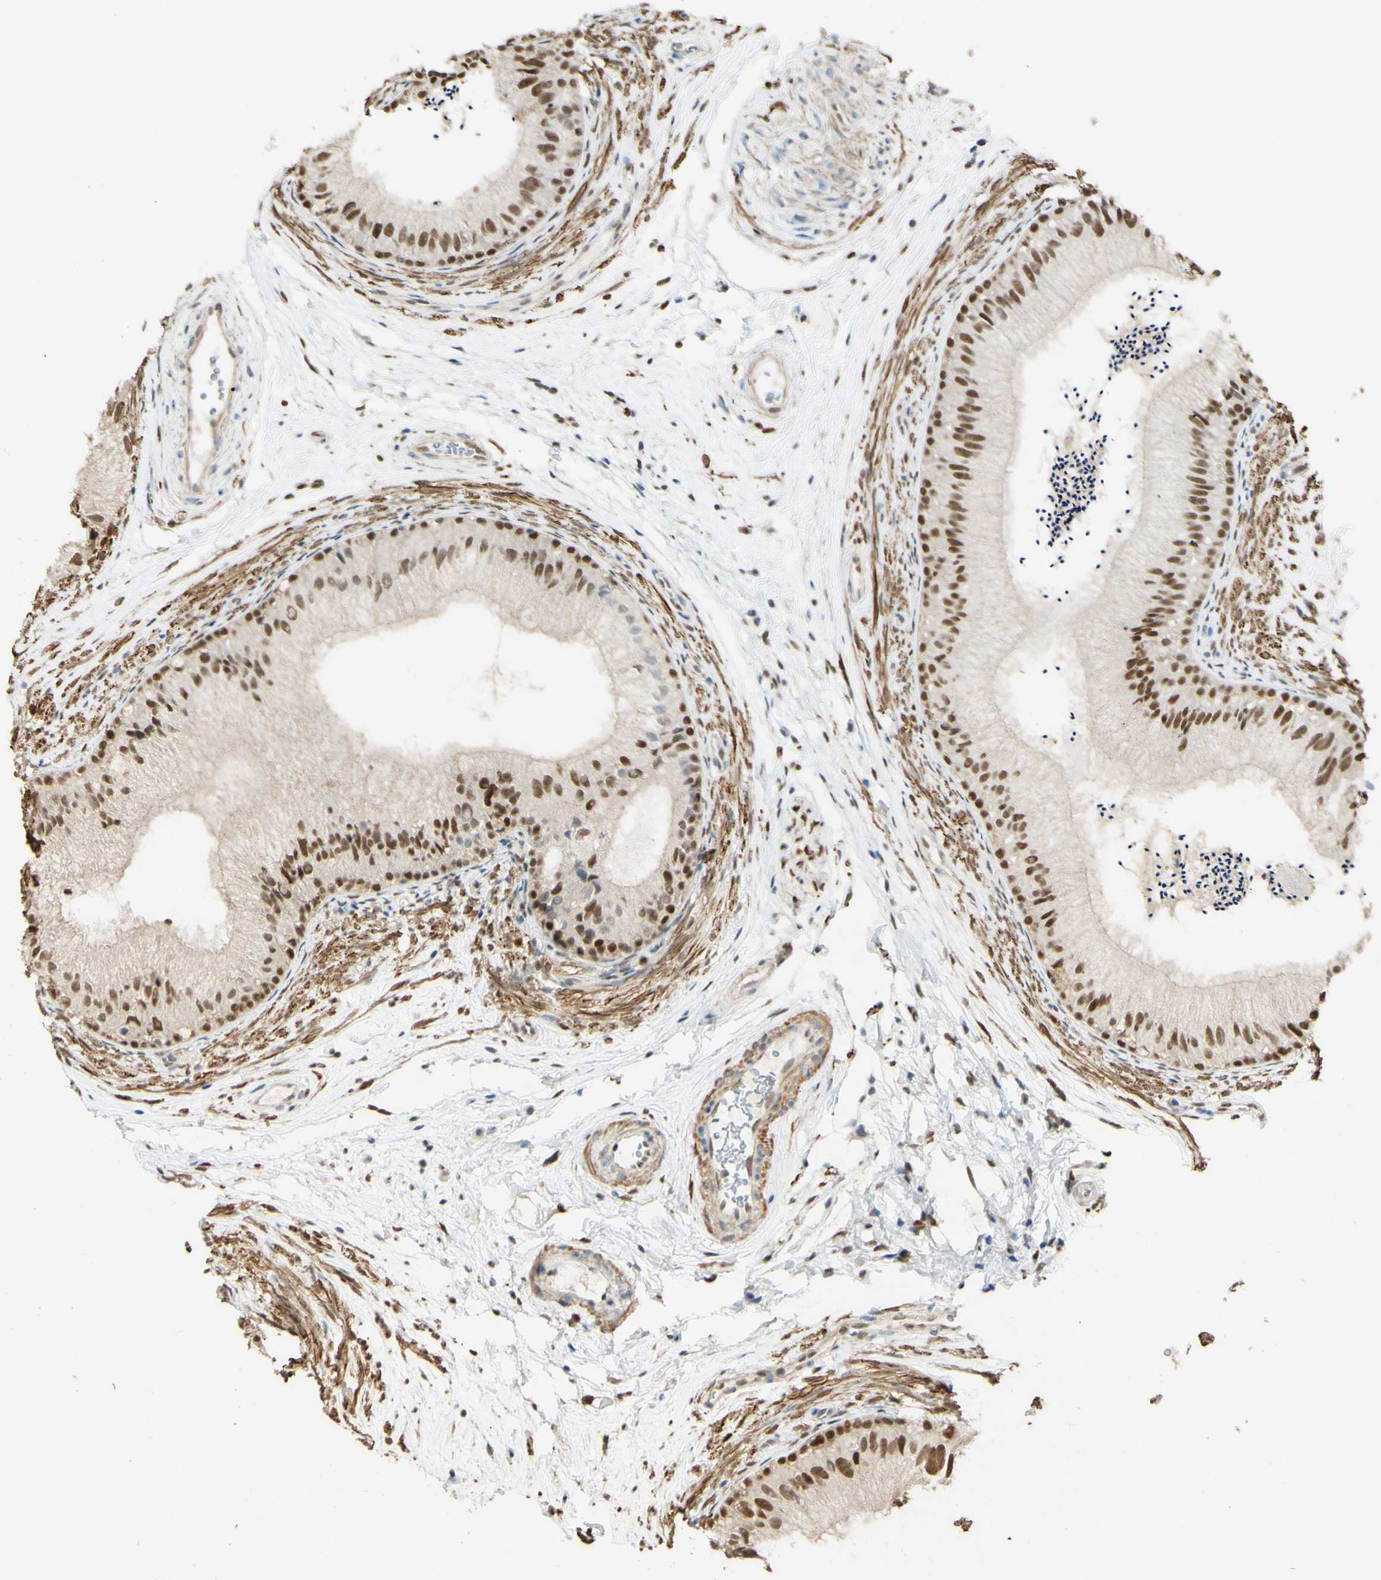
{"staining": {"intensity": "strong", "quantity": ">75%", "location": "cytoplasmic/membranous,nuclear"}, "tissue": "epididymis", "cell_type": "Glandular cells", "image_type": "normal", "snomed": [{"axis": "morphology", "description": "Normal tissue, NOS"}, {"axis": "topography", "description": "Epididymis"}], "caption": "The image exhibits immunohistochemical staining of benign epididymis. There is strong cytoplasmic/membranous,nuclear staining is appreciated in about >75% of glandular cells.", "gene": "MAP3K4", "patient": {"sex": "male", "age": 56}}